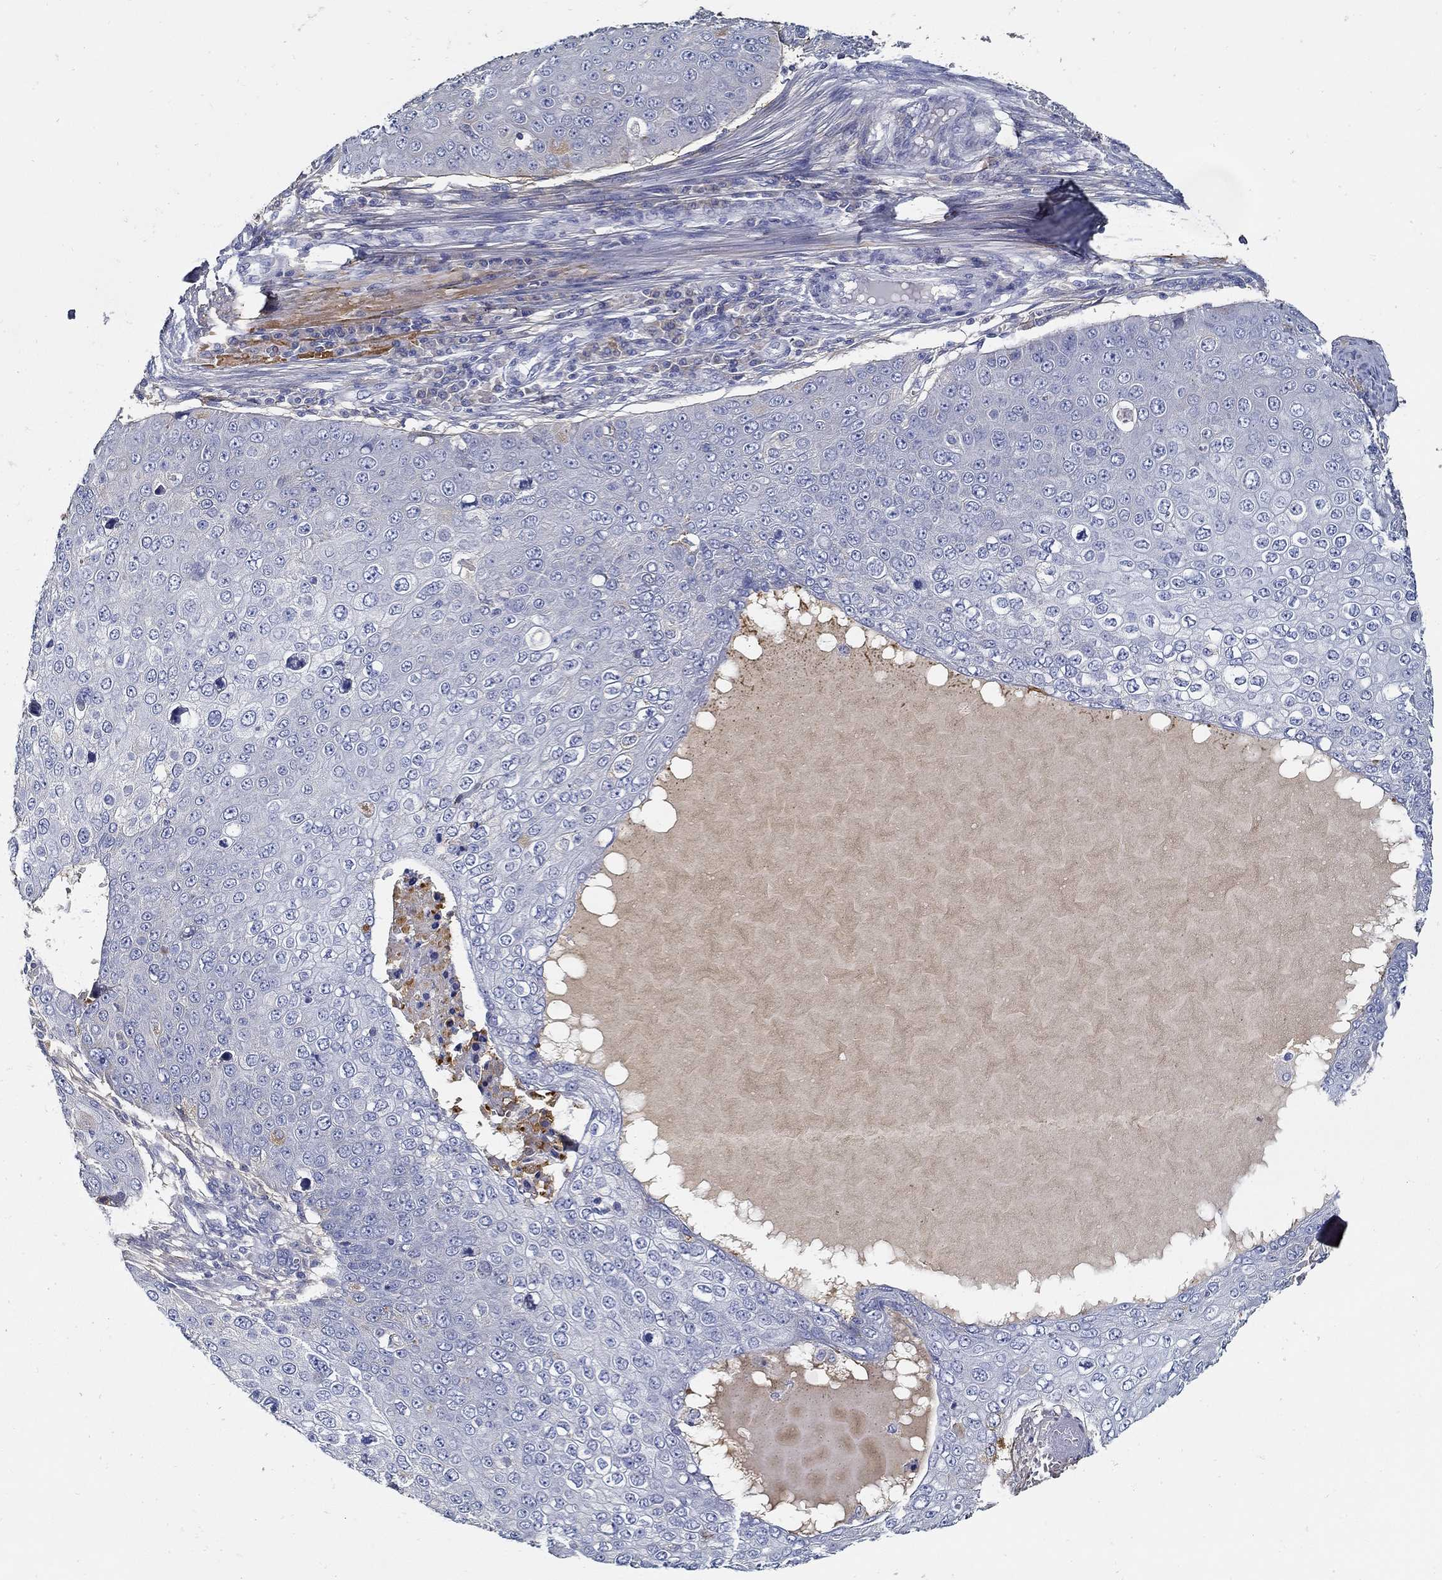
{"staining": {"intensity": "negative", "quantity": "none", "location": "none"}, "tissue": "skin cancer", "cell_type": "Tumor cells", "image_type": "cancer", "snomed": [{"axis": "morphology", "description": "Squamous cell carcinoma, NOS"}, {"axis": "topography", "description": "Skin"}], "caption": "An immunohistochemistry photomicrograph of skin squamous cell carcinoma is shown. There is no staining in tumor cells of skin squamous cell carcinoma. (Brightfield microscopy of DAB IHC at high magnification).", "gene": "TGFBI", "patient": {"sex": "male", "age": 71}}